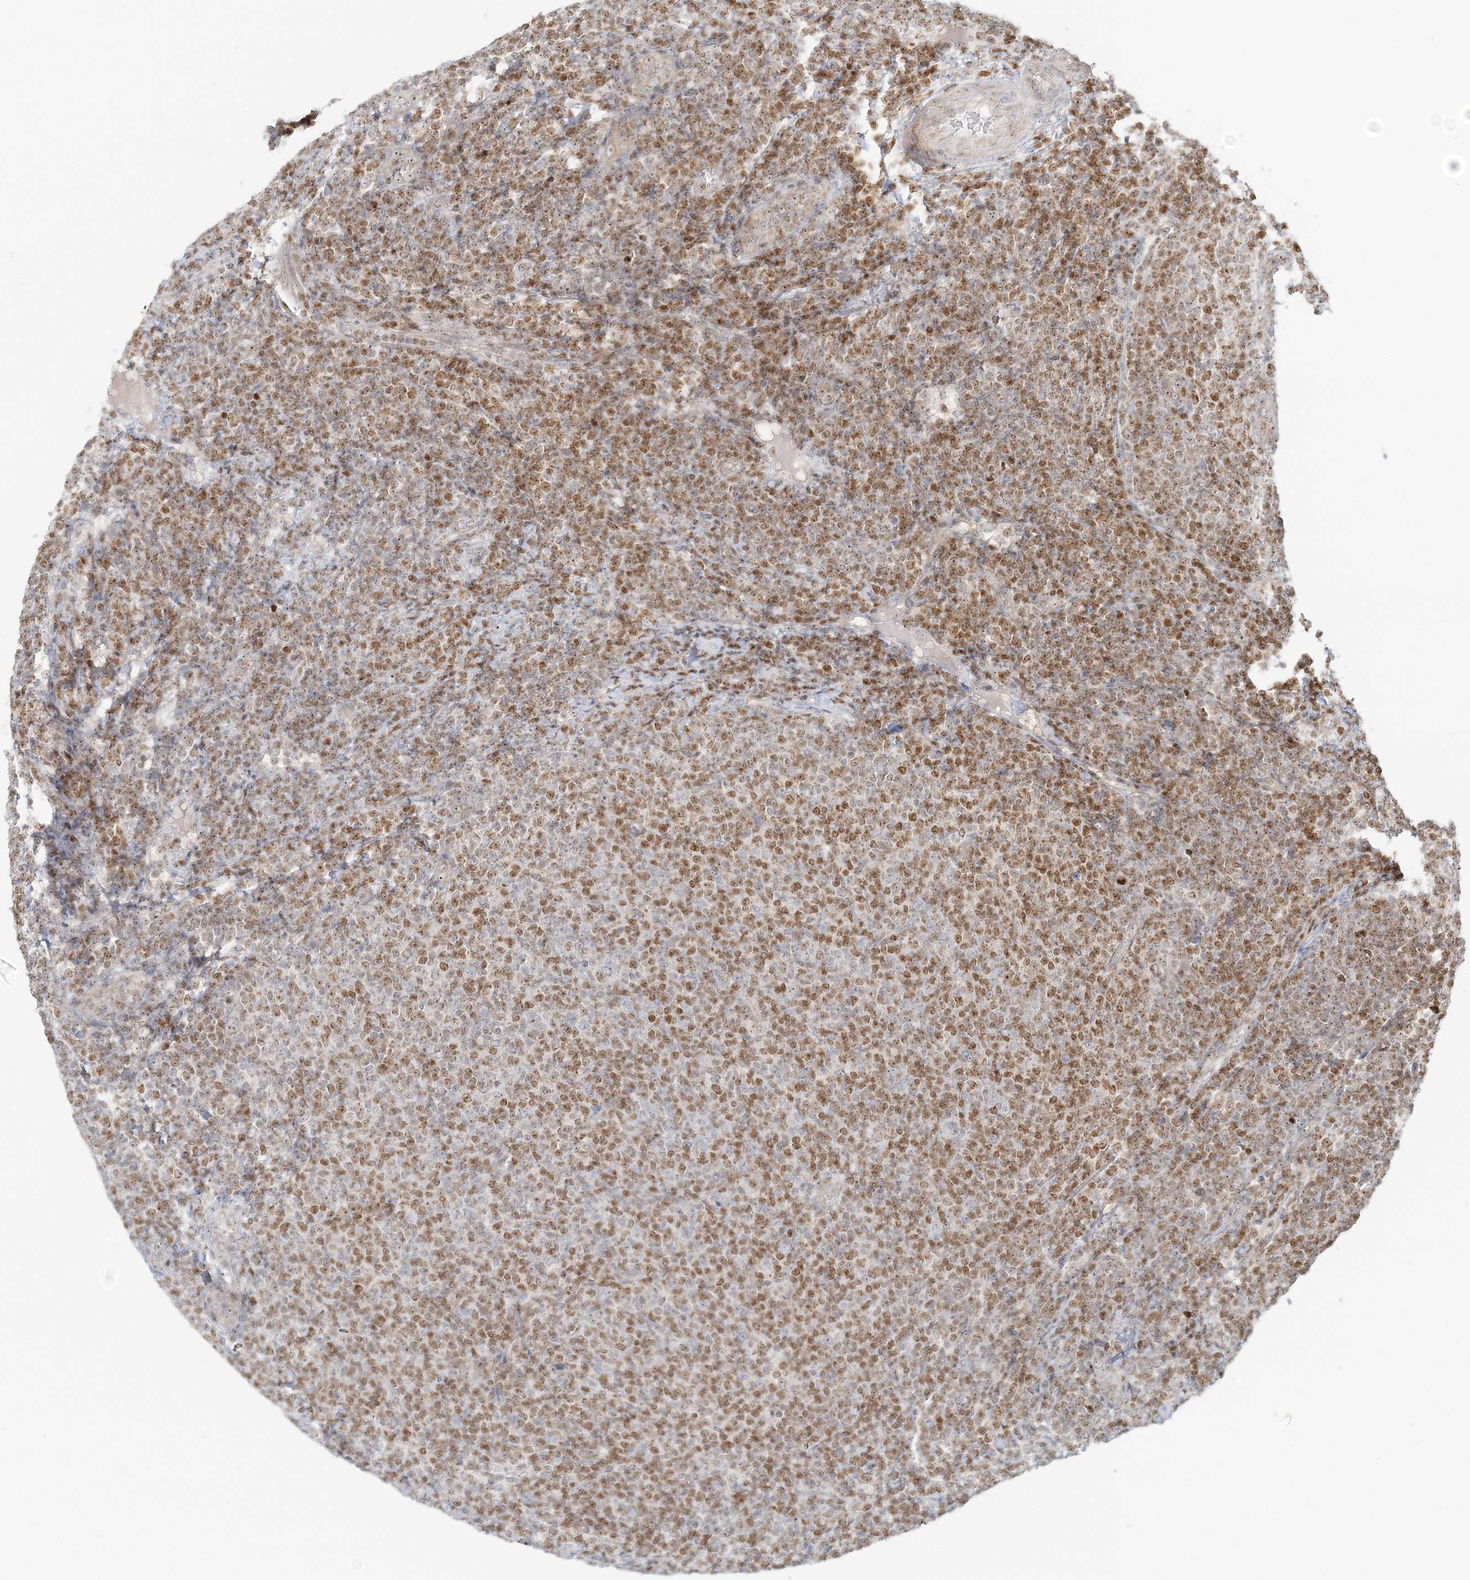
{"staining": {"intensity": "moderate", "quantity": ">75%", "location": "nuclear"}, "tissue": "lymphoma", "cell_type": "Tumor cells", "image_type": "cancer", "snomed": [{"axis": "morphology", "description": "Malignant lymphoma, non-Hodgkin's type, Low grade"}, {"axis": "topography", "description": "Lymph node"}], "caption": "This histopathology image shows IHC staining of lymphoma, with medium moderate nuclear positivity in approximately >75% of tumor cells.", "gene": "UBE2F", "patient": {"sex": "male", "age": 66}}